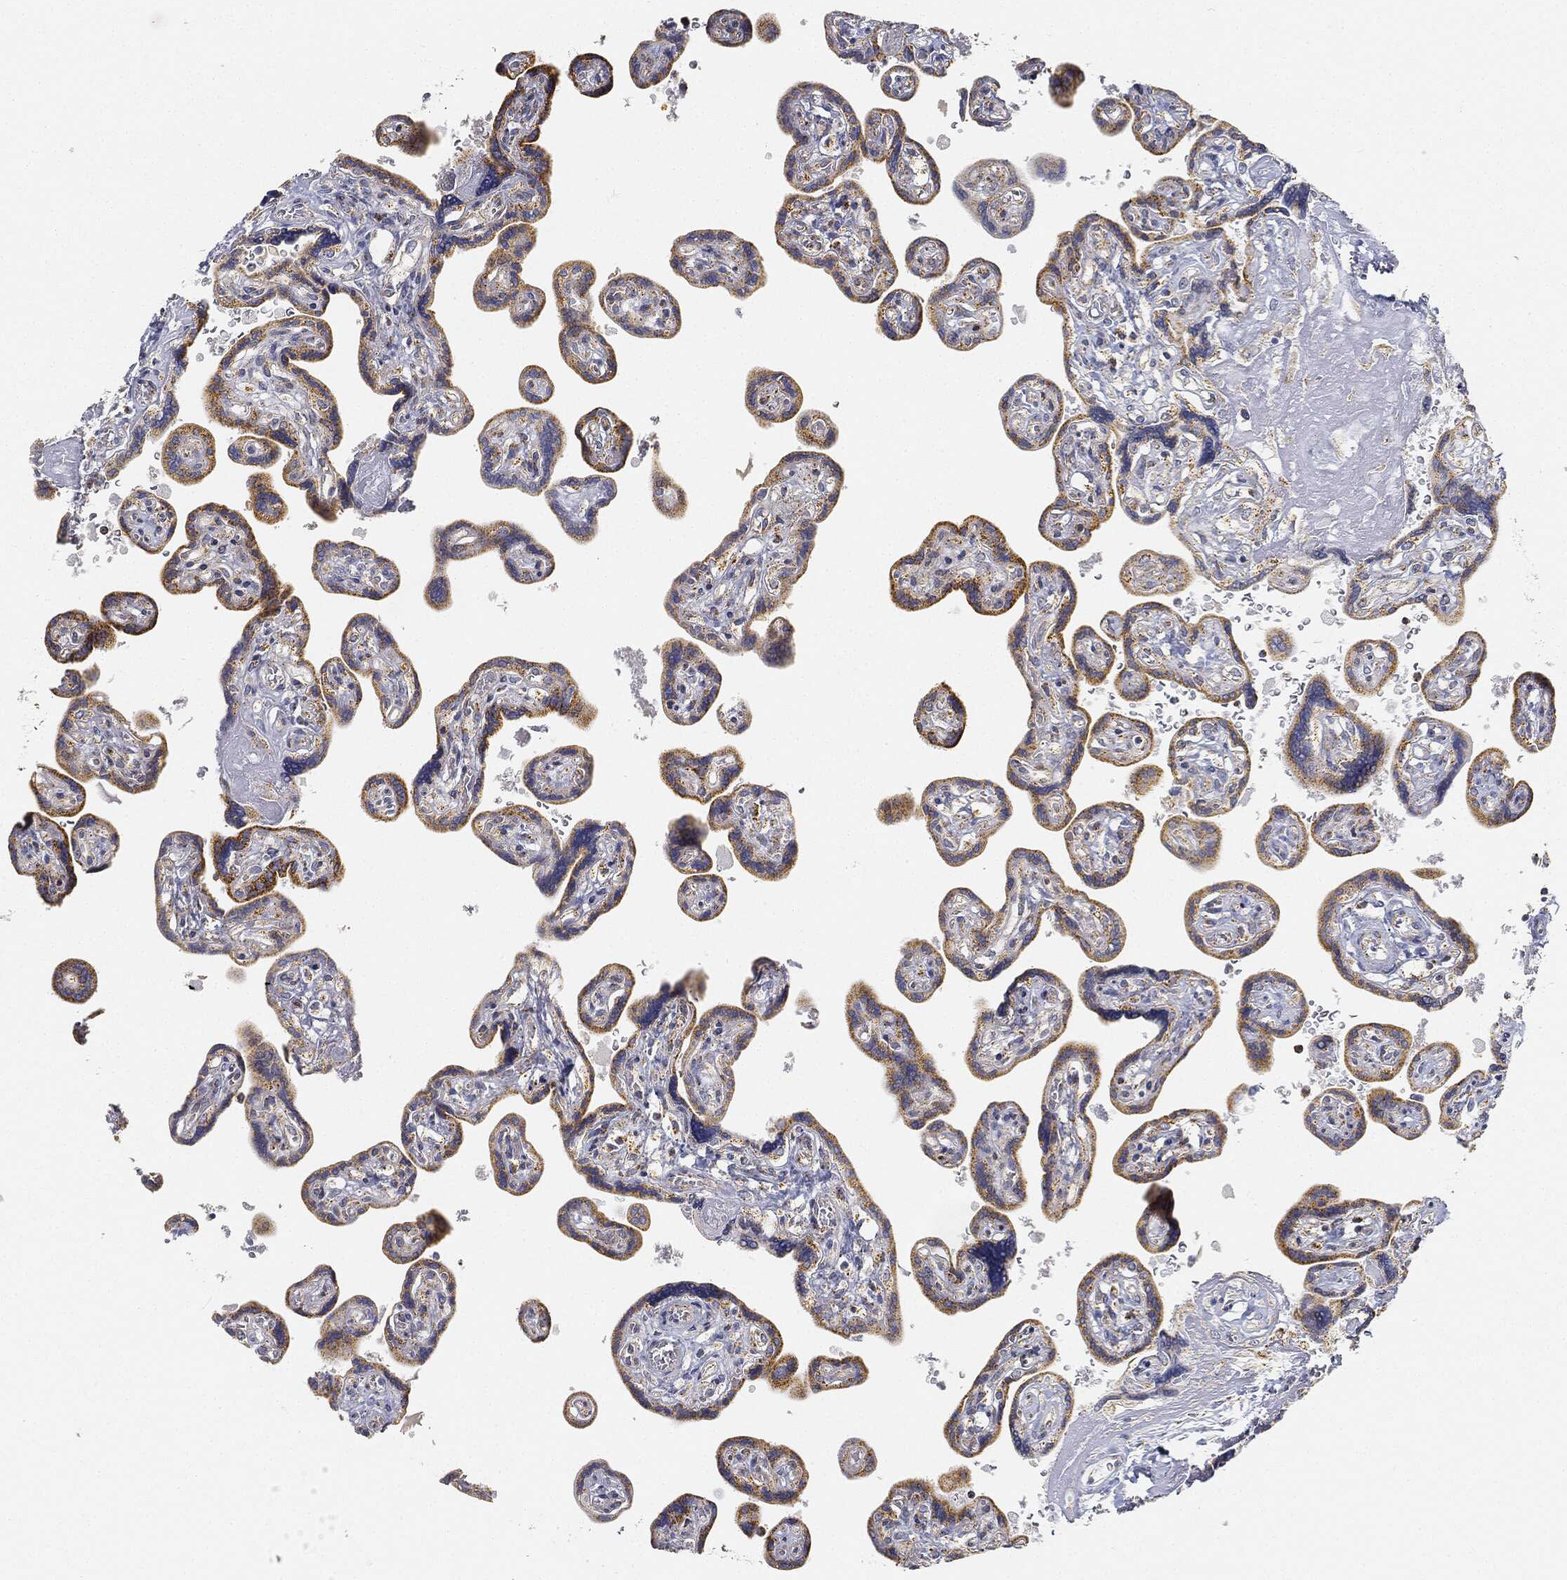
{"staining": {"intensity": "weak", "quantity": ">75%", "location": "cytoplasmic/membranous"}, "tissue": "placenta", "cell_type": "Decidual cells", "image_type": "normal", "snomed": [{"axis": "morphology", "description": "Normal tissue, NOS"}, {"axis": "topography", "description": "Placenta"}], "caption": "High-power microscopy captured an immunohistochemistry (IHC) photomicrograph of benign placenta, revealing weak cytoplasmic/membranous expression in about >75% of decidual cells. (Brightfield microscopy of DAB IHC at high magnification).", "gene": "CAPN15", "patient": {"sex": "female", "age": 32}}